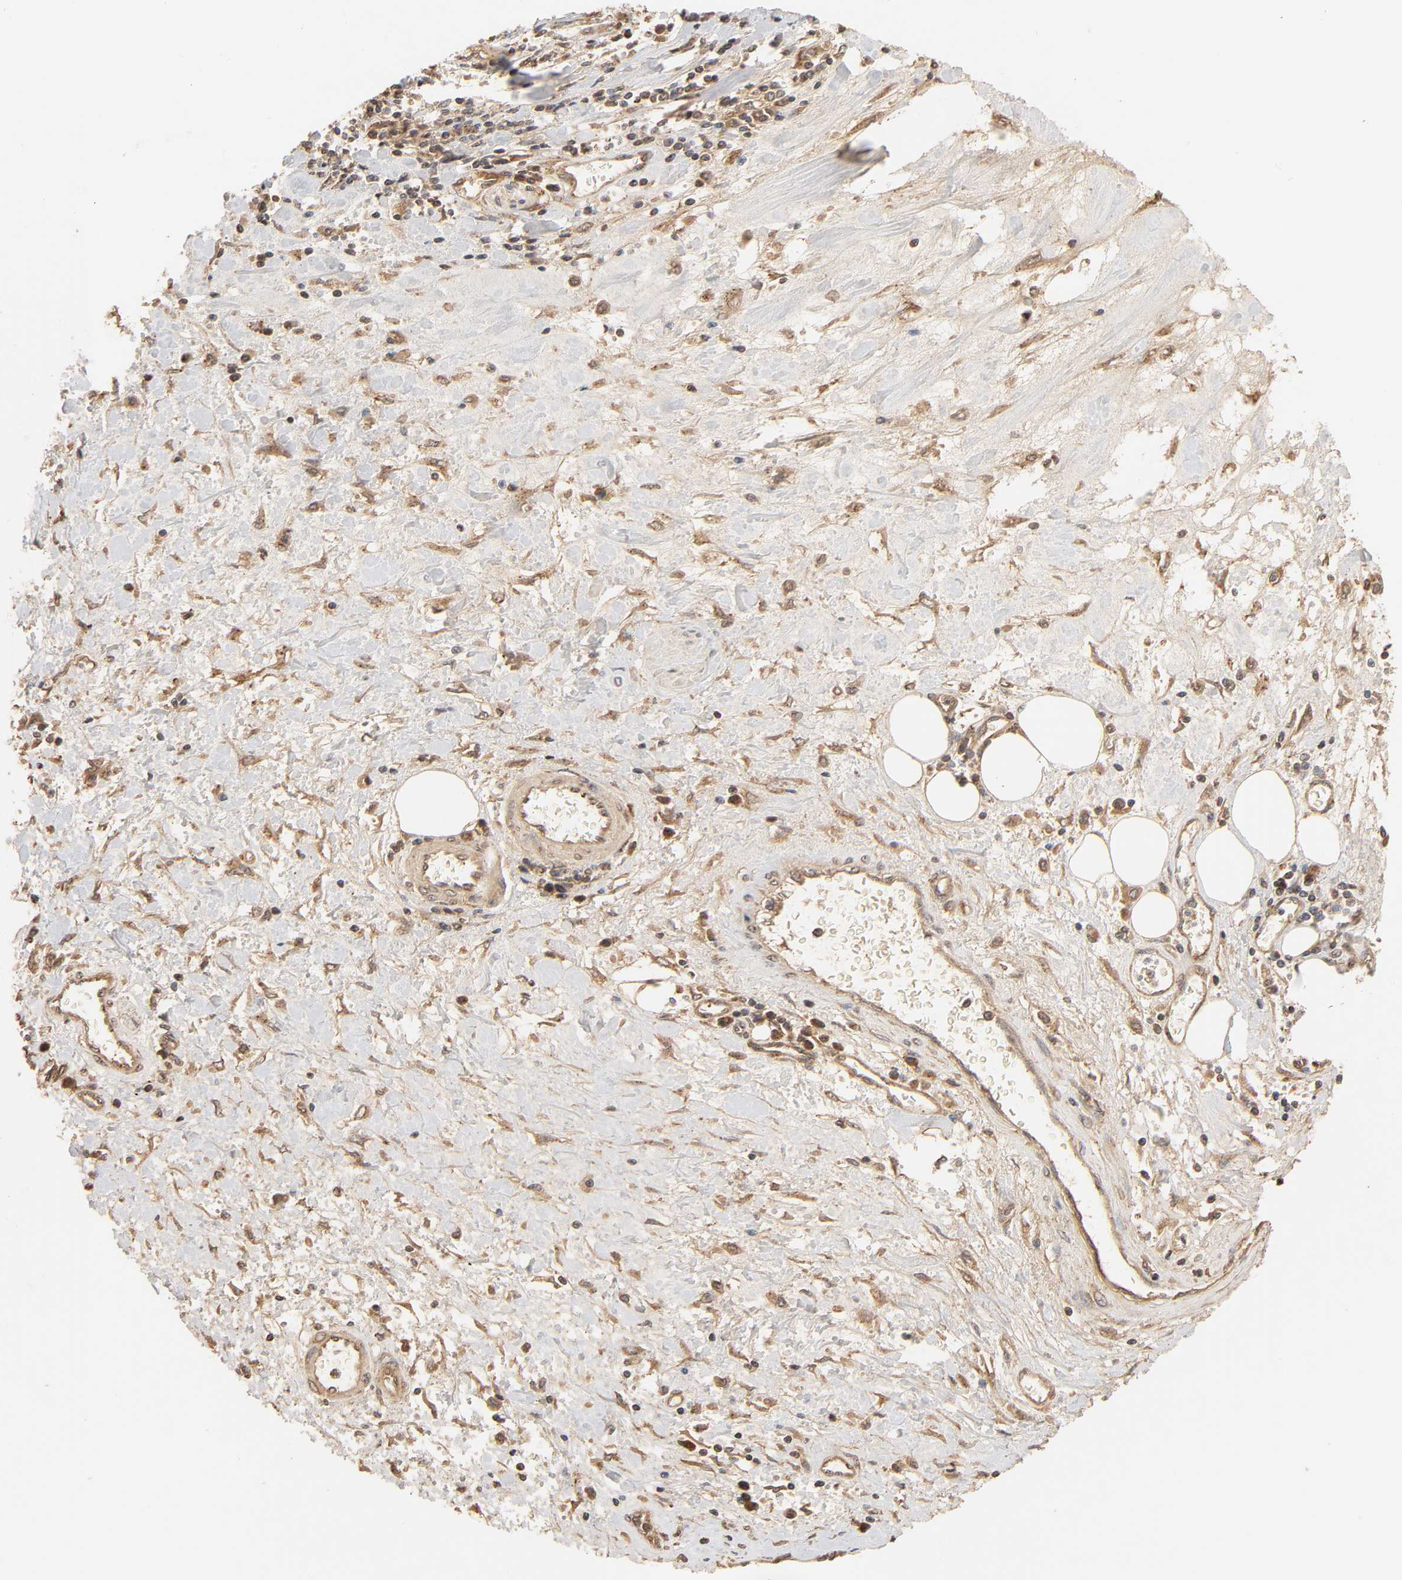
{"staining": {"intensity": "strong", "quantity": ">75%", "location": "cytoplasmic/membranous"}, "tissue": "stomach cancer", "cell_type": "Tumor cells", "image_type": "cancer", "snomed": [{"axis": "morphology", "description": "Normal tissue, NOS"}, {"axis": "morphology", "description": "Adenocarcinoma, NOS"}, {"axis": "topography", "description": "Stomach, upper"}, {"axis": "topography", "description": "Stomach"}], "caption": "An immunohistochemistry micrograph of tumor tissue is shown. Protein staining in brown labels strong cytoplasmic/membranous positivity in stomach adenocarcinoma within tumor cells.", "gene": "EPS8", "patient": {"sex": "male", "age": 59}}